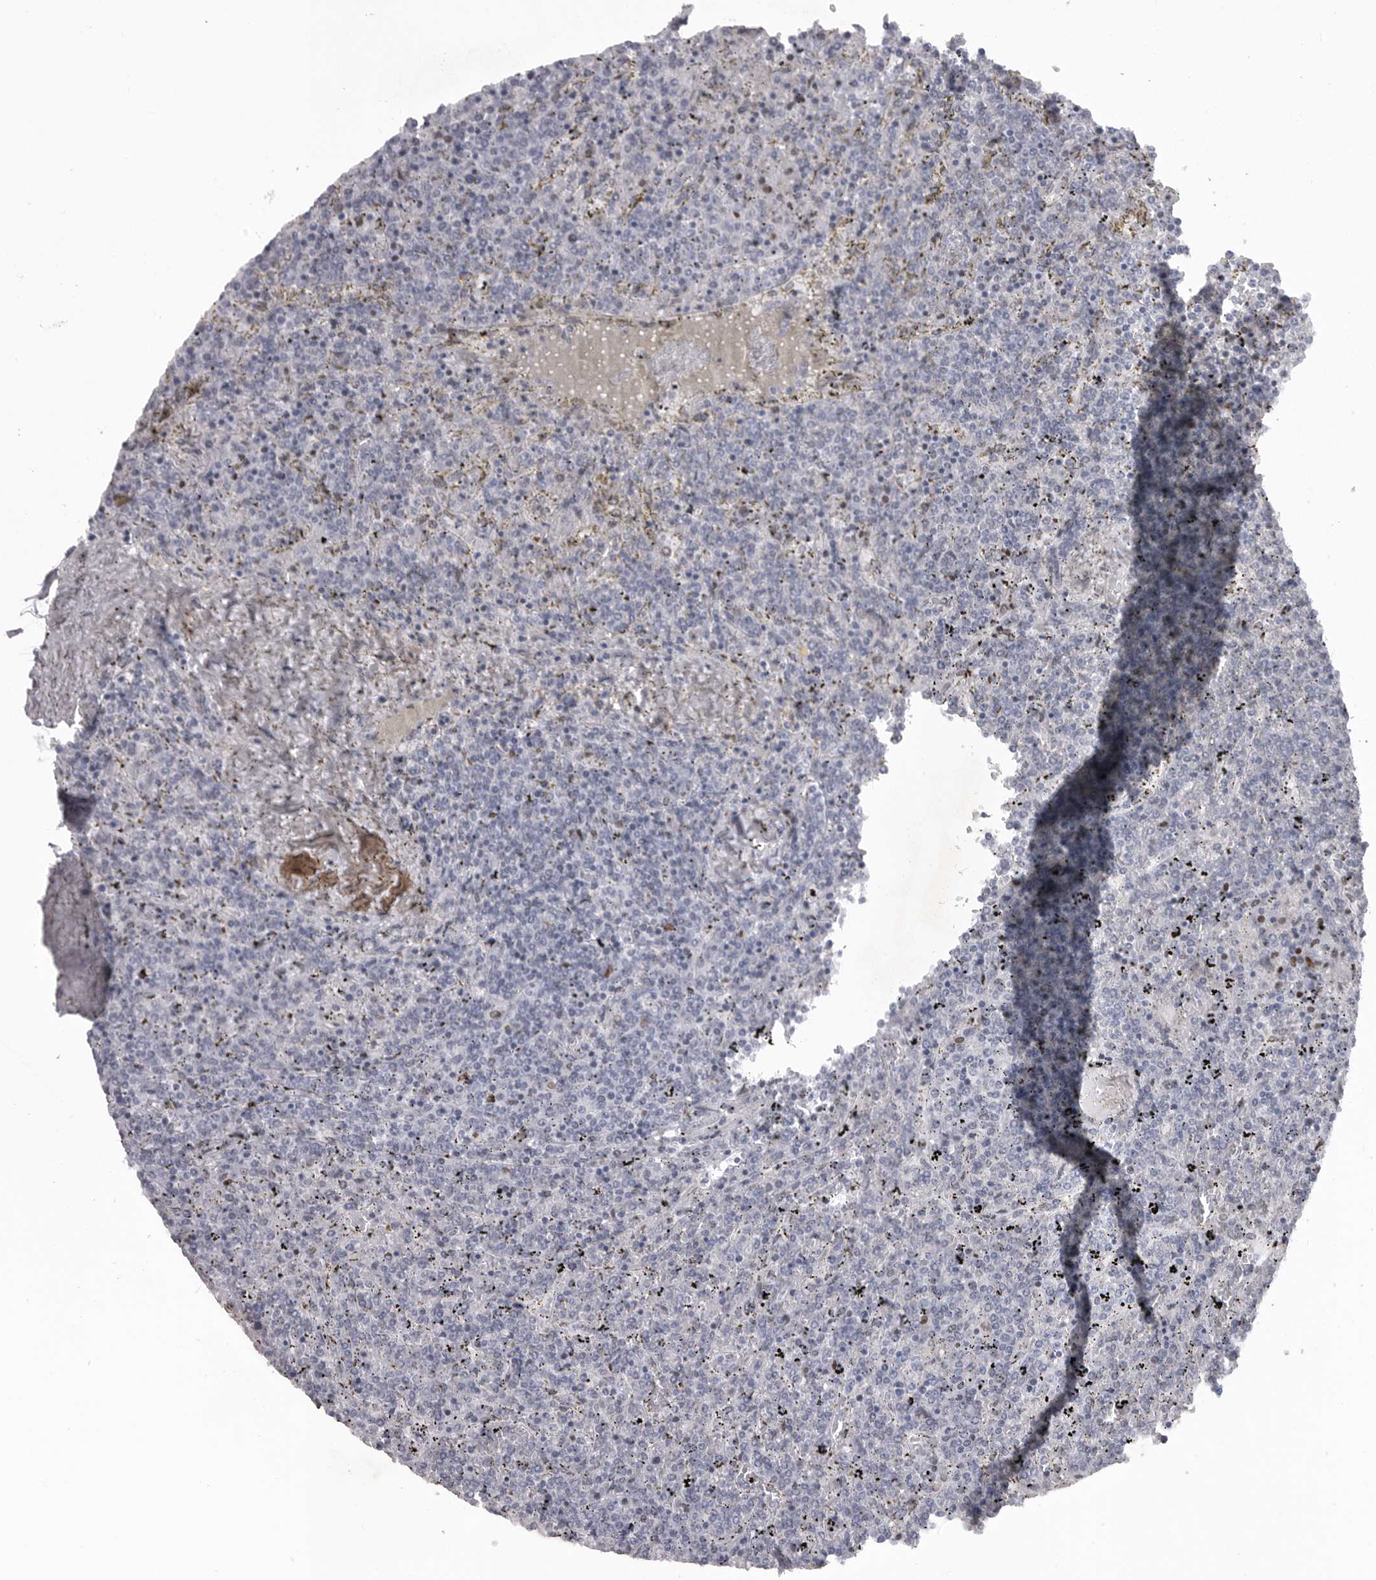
{"staining": {"intensity": "negative", "quantity": "none", "location": "none"}, "tissue": "lymphoma", "cell_type": "Tumor cells", "image_type": "cancer", "snomed": [{"axis": "morphology", "description": "Malignant lymphoma, non-Hodgkin's type, Low grade"}, {"axis": "topography", "description": "Spleen"}], "caption": "Immunohistochemistry photomicrograph of neoplastic tissue: human lymphoma stained with DAB displays no significant protein positivity in tumor cells.", "gene": "HMGN3", "patient": {"sex": "female", "age": 19}}